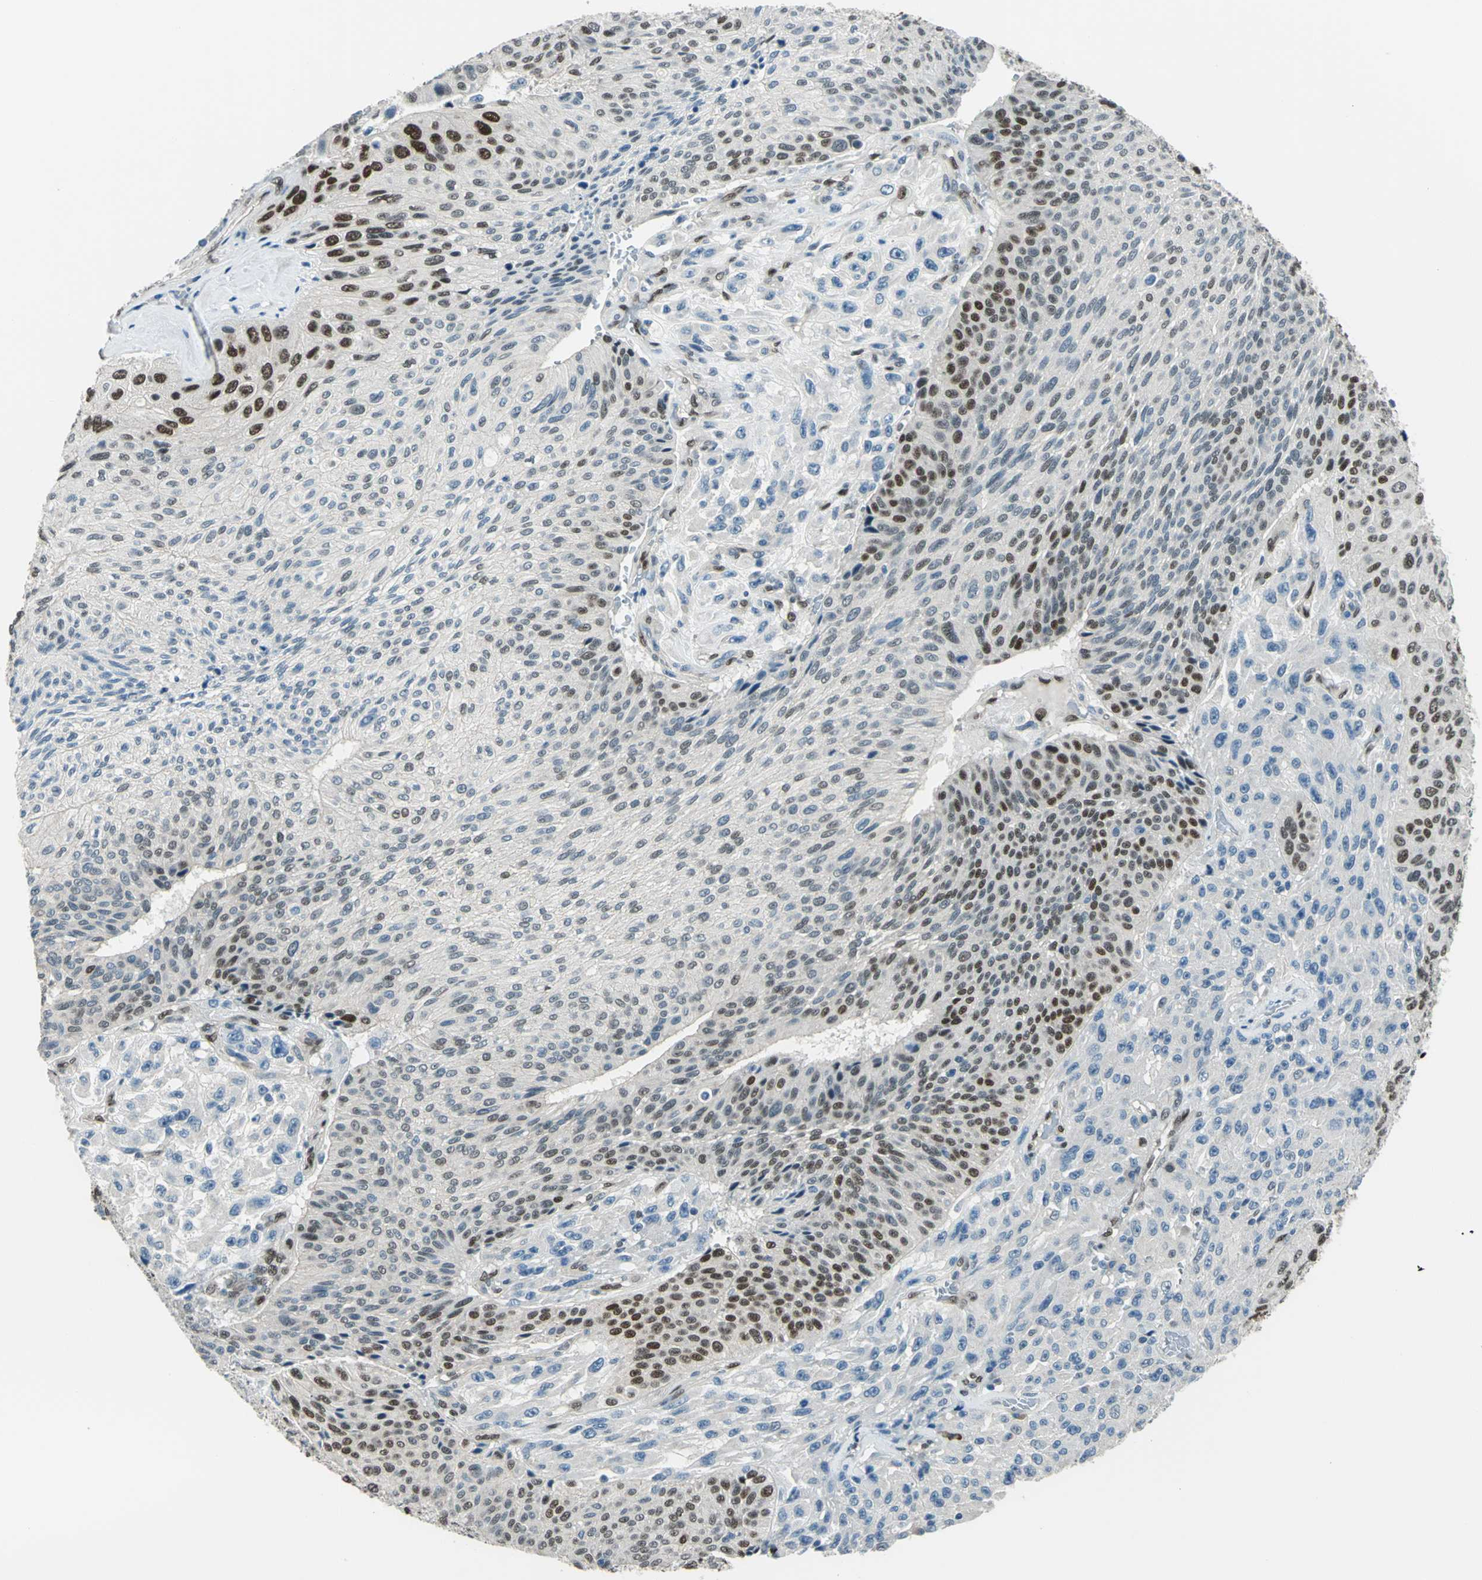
{"staining": {"intensity": "strong", "quantity": "25%-75%", "location": "nuclear"}, "tissue": "urothelial cancer", "cell_type": "Tumor cells", "image_type": "cancer", "snomed": [{"axis": "morphology", "description": "Urothelial carcinoma, High grade"}, {"axis": "topography", "description": "Urinary bladder"}], "caption": "Protein staining demonstrates strong nuclear expression in about 25%-75% of tumor cells in high-grade urothelial carcinoma.", "gene": "NFIA", "patient": {"sex": "male", "age": 66}}